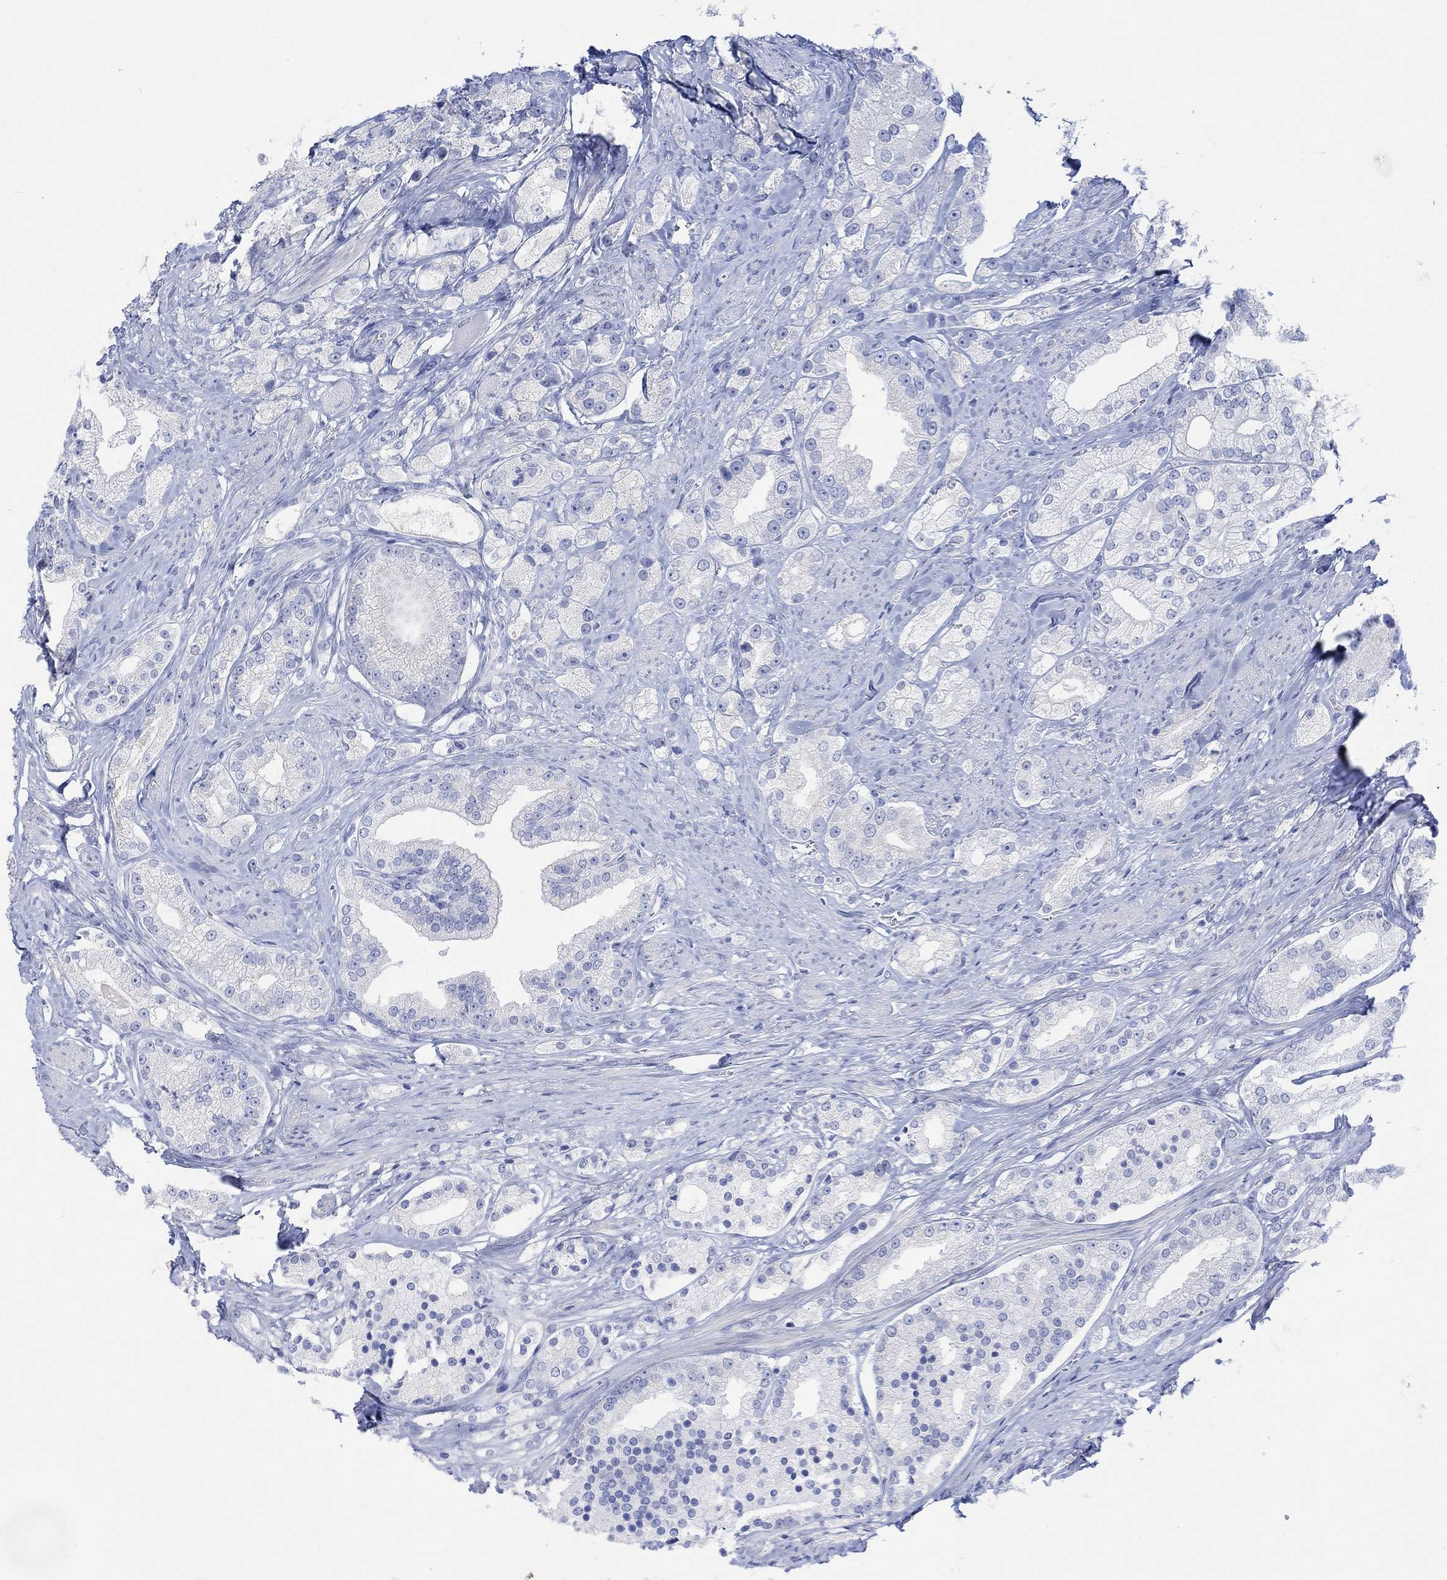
{"staining": {"intensity": "negative", "quantity": "none", "location": "none"}, "tissue": "prostate cancer", "cell_type": "Tumor cells", "image_type": "cancer", "snomed": [{"axis": "morphology", "description": "Adenocarcinoma, NOS"}, {"axis": "topography", "description": "Prostate and seminal vesicle, NOS"}, {"axis": "topography", "description": "Prostate"}], "caption": "IHC image of human prostate cancer stained for a protein (brown), which displays no expression in tumor cells.", "gene": "CALCA", "patient": {"sex": "male", "age": 67}}